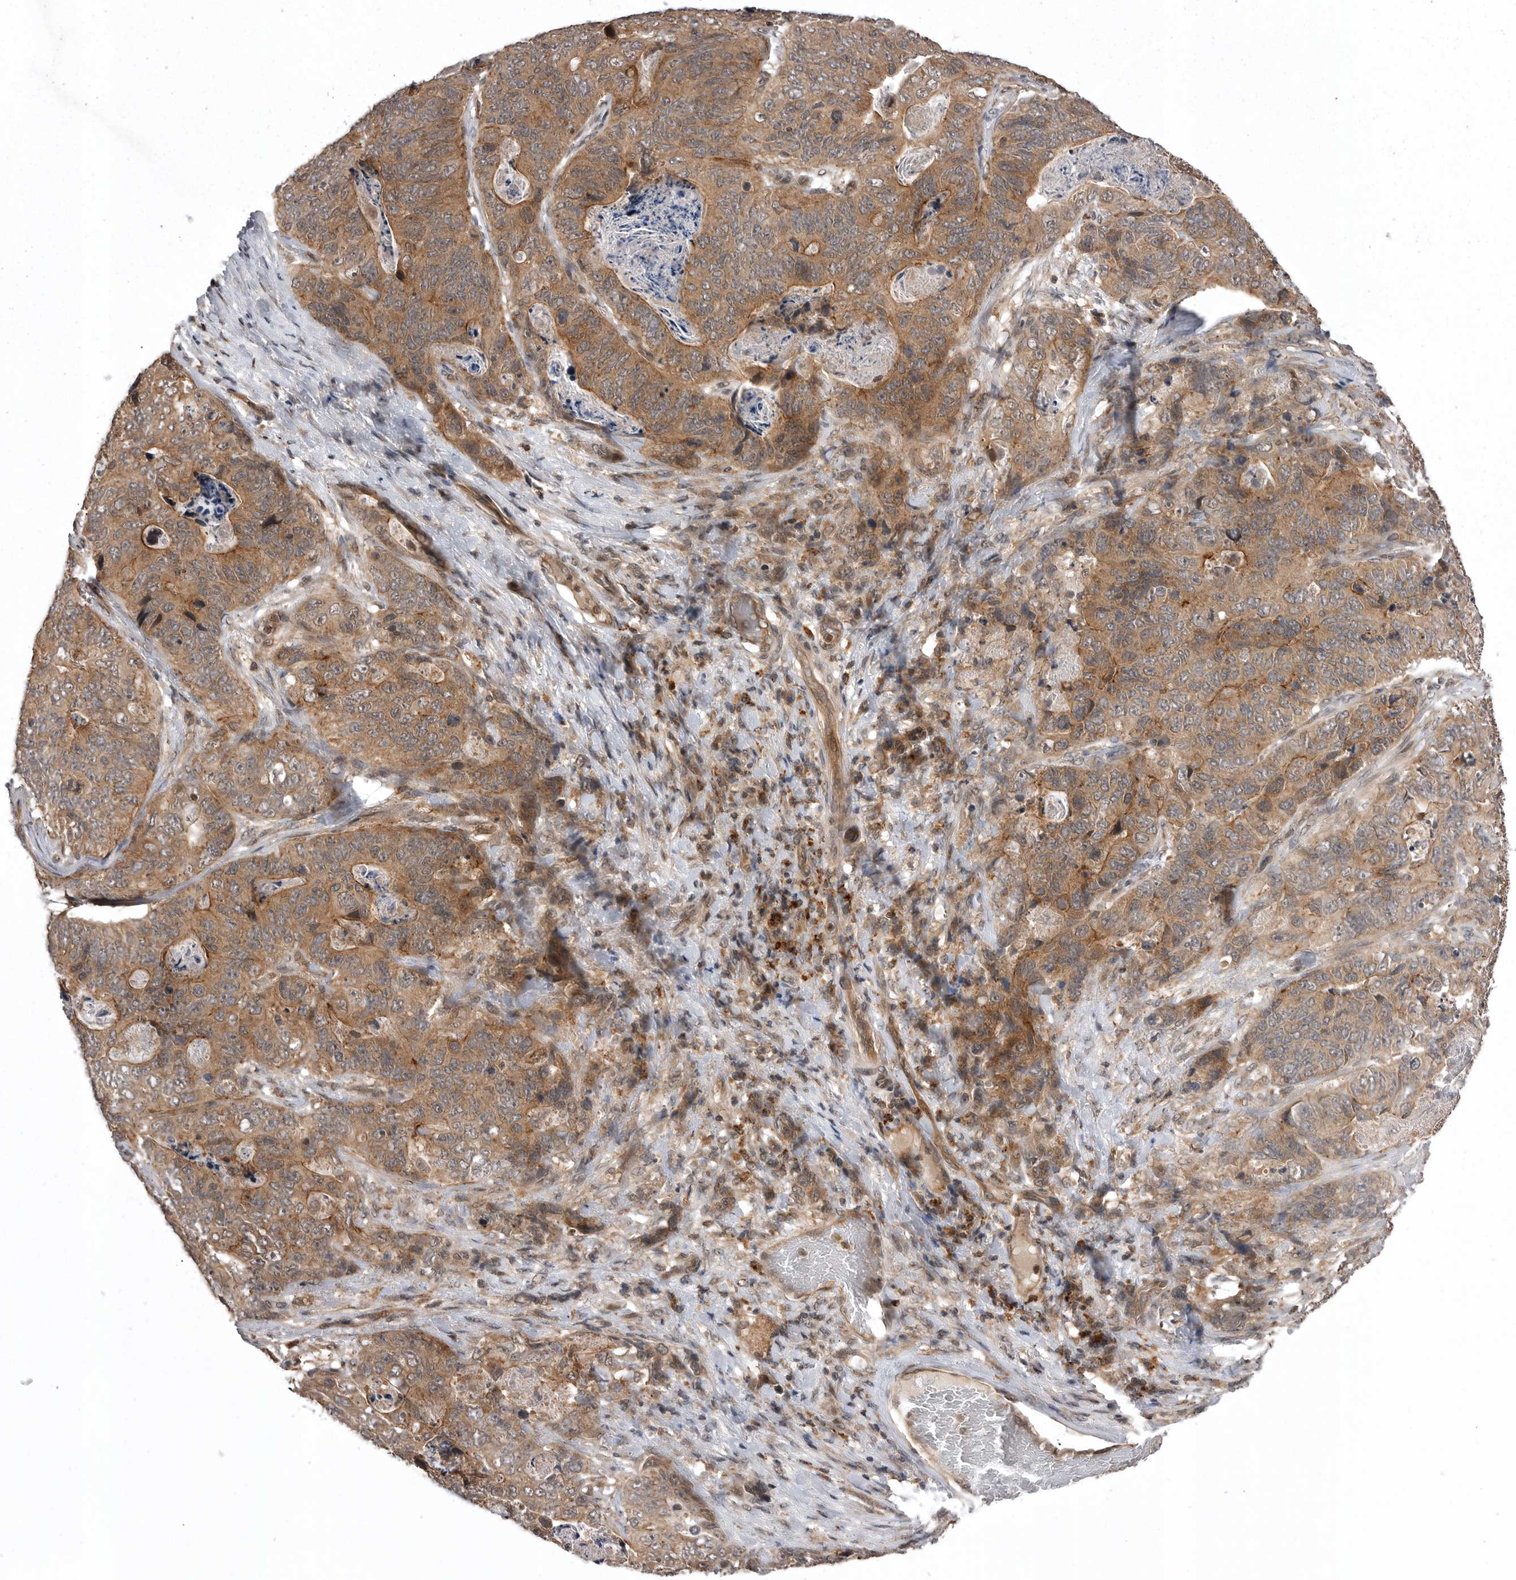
{"staining": {"intensity": "moderate", "quantity": ">75%", "location": "cytoplasmic/membranous"}, "tissue": "stomach cancer", "cell_type": "Tumor cells", "image_type": "cancer", "snomed": [{"axis": "morphology", "description": "Normal tissue, NOS"}, {"axis": "morphology", "description": "Adenocarcinoma, NOS"}, {"axis": "topography", "description": "Stomach"}], "caption": "Adenocarcinoma (stomach) tissue shows moderate cytoplasmic/membranous positivity in about >75% of tumor cells, visualized by immunohistochemistry.", "gene": "AOAH", "patient": {"sex": "female", "age": 89}}